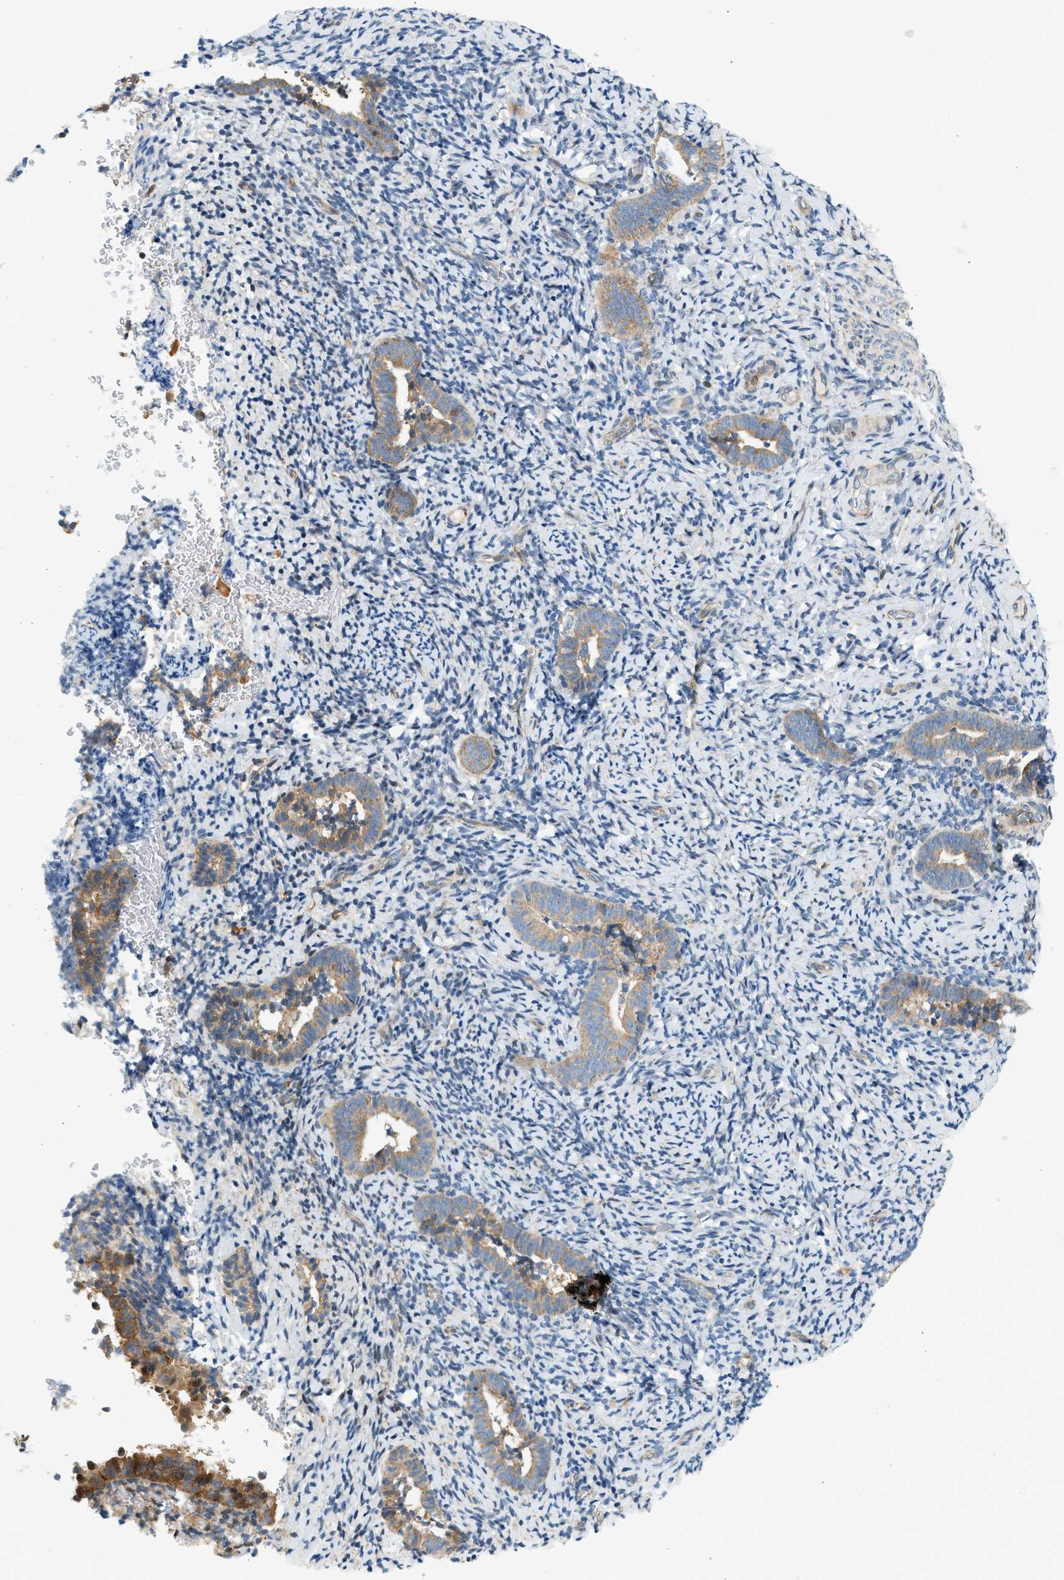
{"staining": {"intensity": "negative", "quantity": "none", "location": "none"}, "tissue": "endometrium", "cell_type": "Cells in endometrial stroma", "image_type": "normal", "snomed": [{"axis": "morphology", "description": "Normal tissue, NOS"}, {"axis": "topography", "description": "Endometrium"}], "caption": "Histopathology image shows no significant protein expression in cells in endometrial stroma of unremarkable endometrium. (DAB immunohistochemistry with hematoxylin counter stain).", "gene": "NRSN2", "patient": {"sex": "female", "age": 51}}